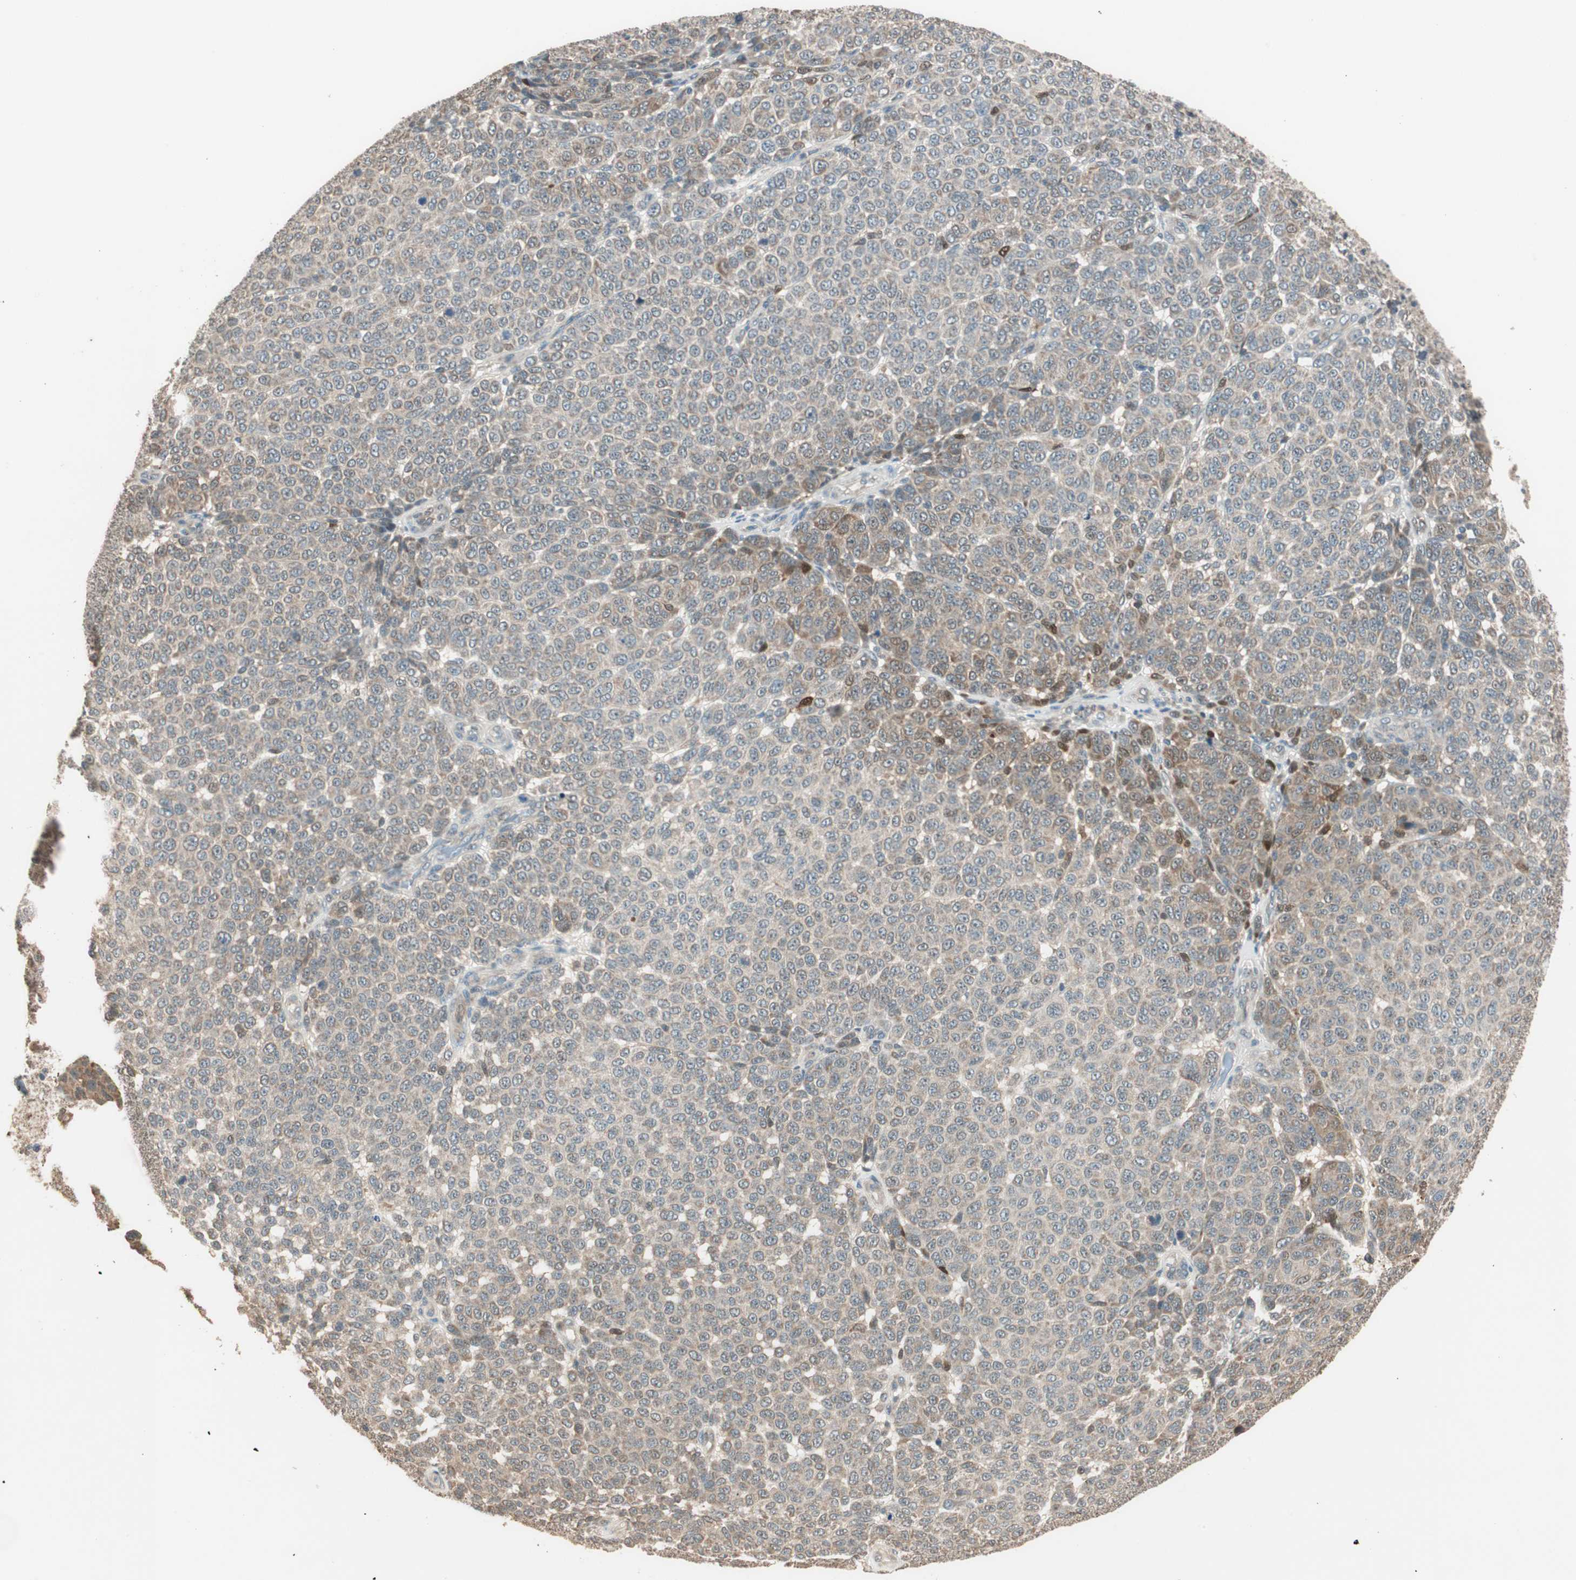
{"staining": {"intensity": "weak", "quantity": "25%-75%", "location": "cytoplasmic/membranous"}, "tissue": "melanoma", "cell_type": "Tumor cells", "image_type": "cancer", "snomed": [{"axis": "morphology", "description": "Malignant melanoma, NOS"}, {"axis": "topography", "description": "Skin"}], "caption": "Immunohistochemistry (DAB) staining of melanoma demonstrates weak cytoplasmic/membranous protein expression in about 25%-75% of tumor cells.", "gene": "TRIM21", "patient": {"sex": "male", "age": 59}}